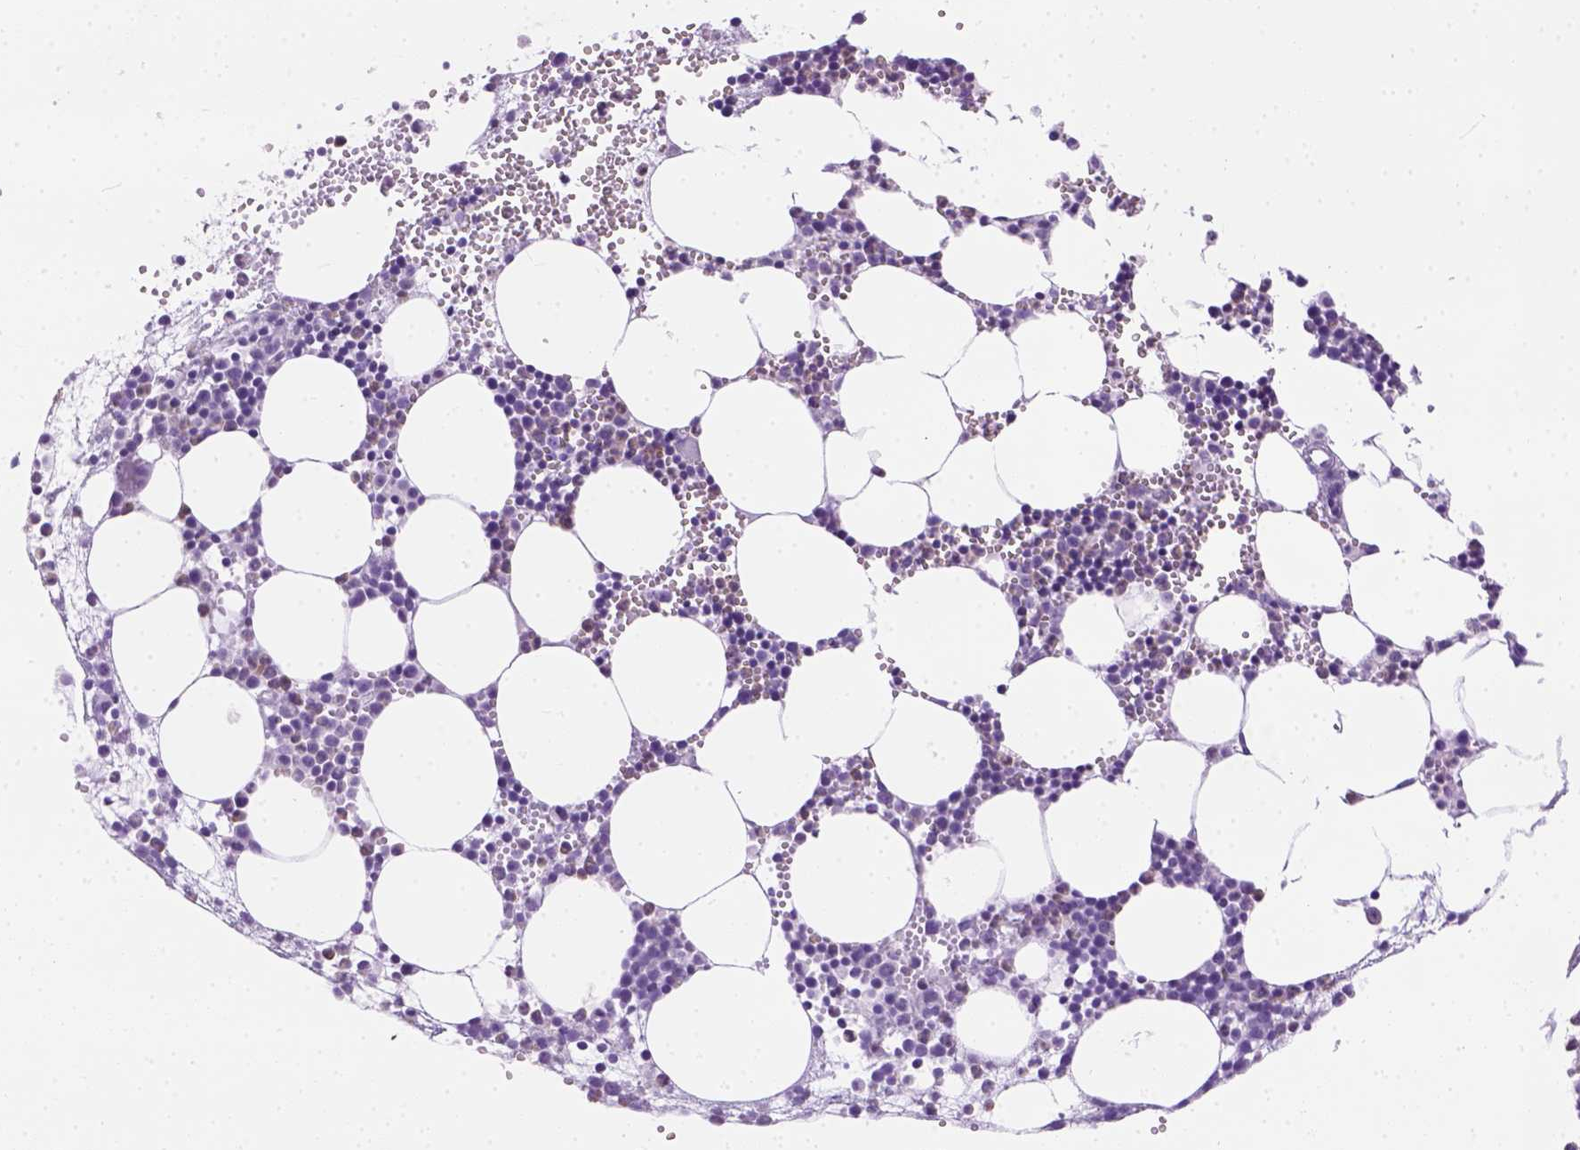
{"staining": {"intensity": "negative", "quantity": "none", "location": "none"}, "tissue": "bone marrow", "cell_type": "Hematopoietic cells", "image_type": "normal", "snomed": [{"axis": "morphology", "description": "Normal tissue, NOS"}, {"axis": "topography", "description": "Bone marrow"}], "caption": "The IHC photomicrograph has no significant staining in hematopoietic cells of bone marrow.", "gene": "TMEM38A", "patient": {"sex": "male", "age": 89}}